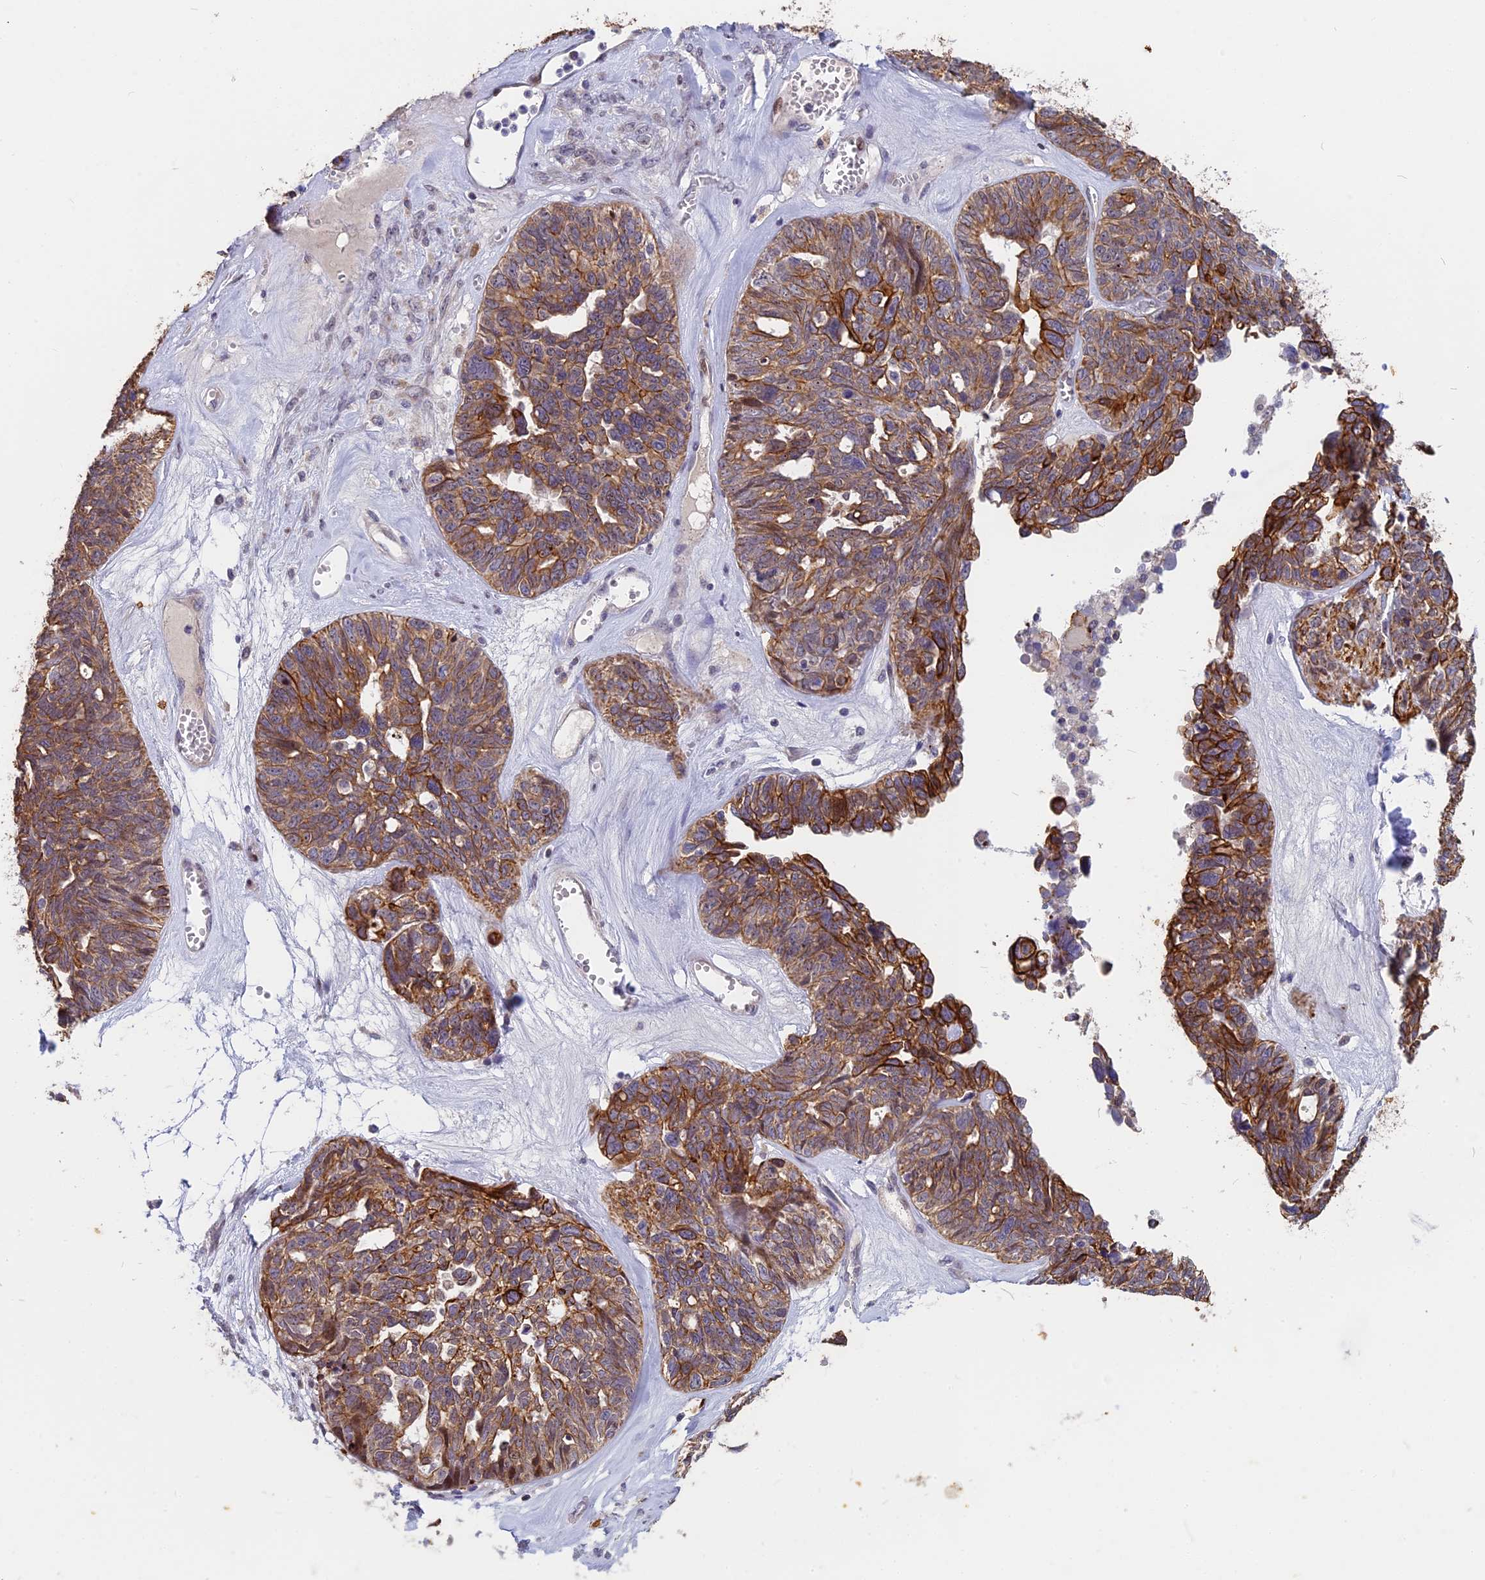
{"staining": {"intensity": "moderate", "quantity": "25%-75%", "location": "cytoplasmic/membranous"}, "tissue": "ovarian cancer", "cell_type": "Tumor cells", "image_type": "cancer", "snomed": [{"axis": "morphology", "description": "Cystadenocarcinoma, serous, NOS"}, {"axis": "topography", "description": "Ovary"}], "caption": "This is a photomicrograph of IHC staining of serous cystadenocarcinoma (ovarian), which shows moderate positivity in the cytoplasmic/membranous of tumor cells.", "gene": "ANKRD34B", "patient": {"sex": "female", "age": 79}}